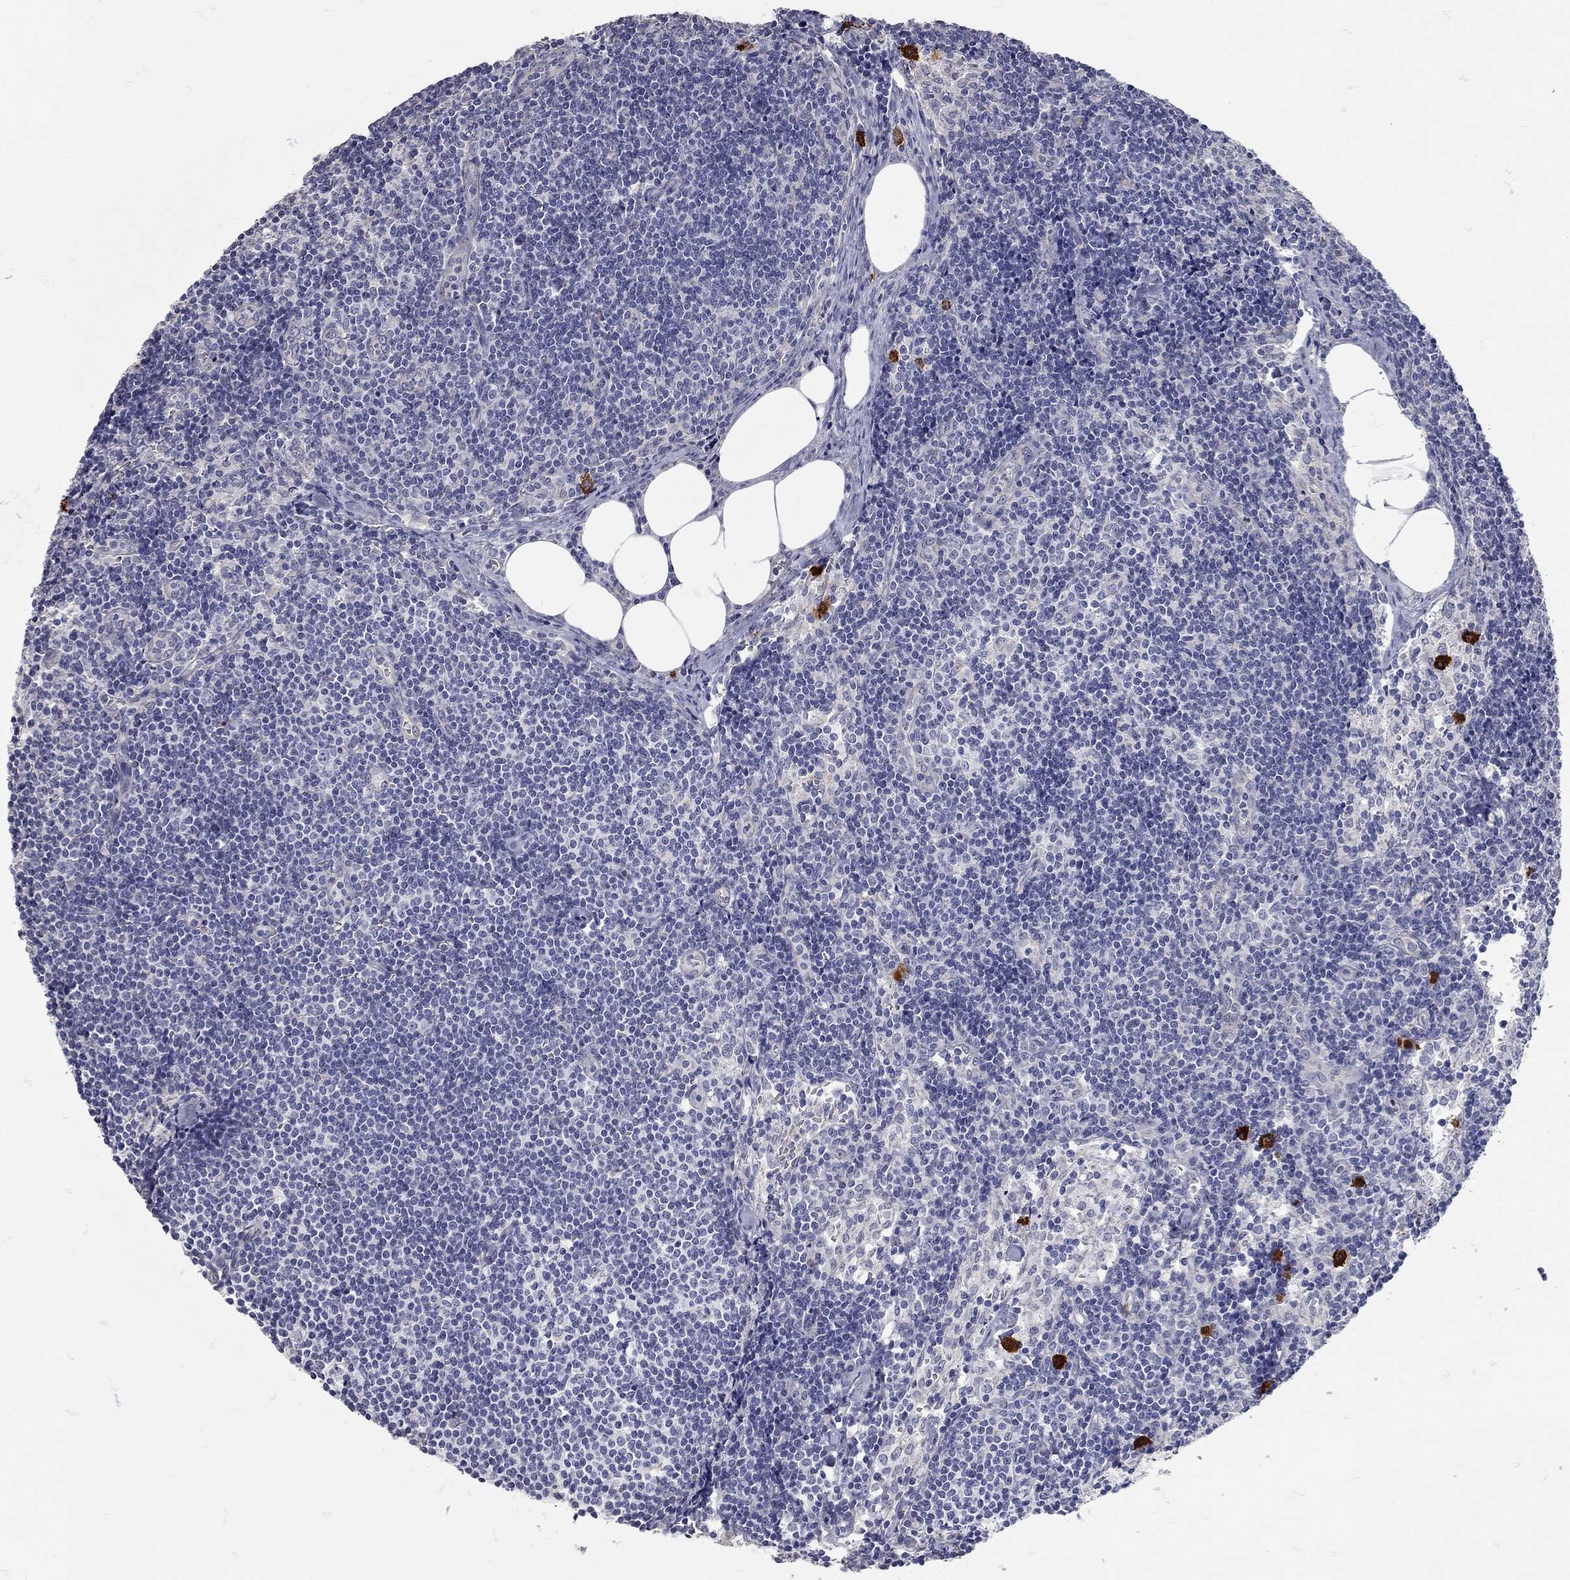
{"staining": {"intensity": "negative", "quantity": "none", "location": "none"}, "tissue": "lymph node", "cell_type": "Germinal center cells", "image_type": "normal", "snomed": [{"axis": "morphology", "description": "Normal tissue, NOS"}, {"axis": "topography", "description": "Lymph node"}], "caption": "Immunohistochemistry (IHC) of unremarkable lymph node demonstrates no staining in germinal center cells.", "gene": "C10orf90", "patient": {"sex": "female", "age": 51}}